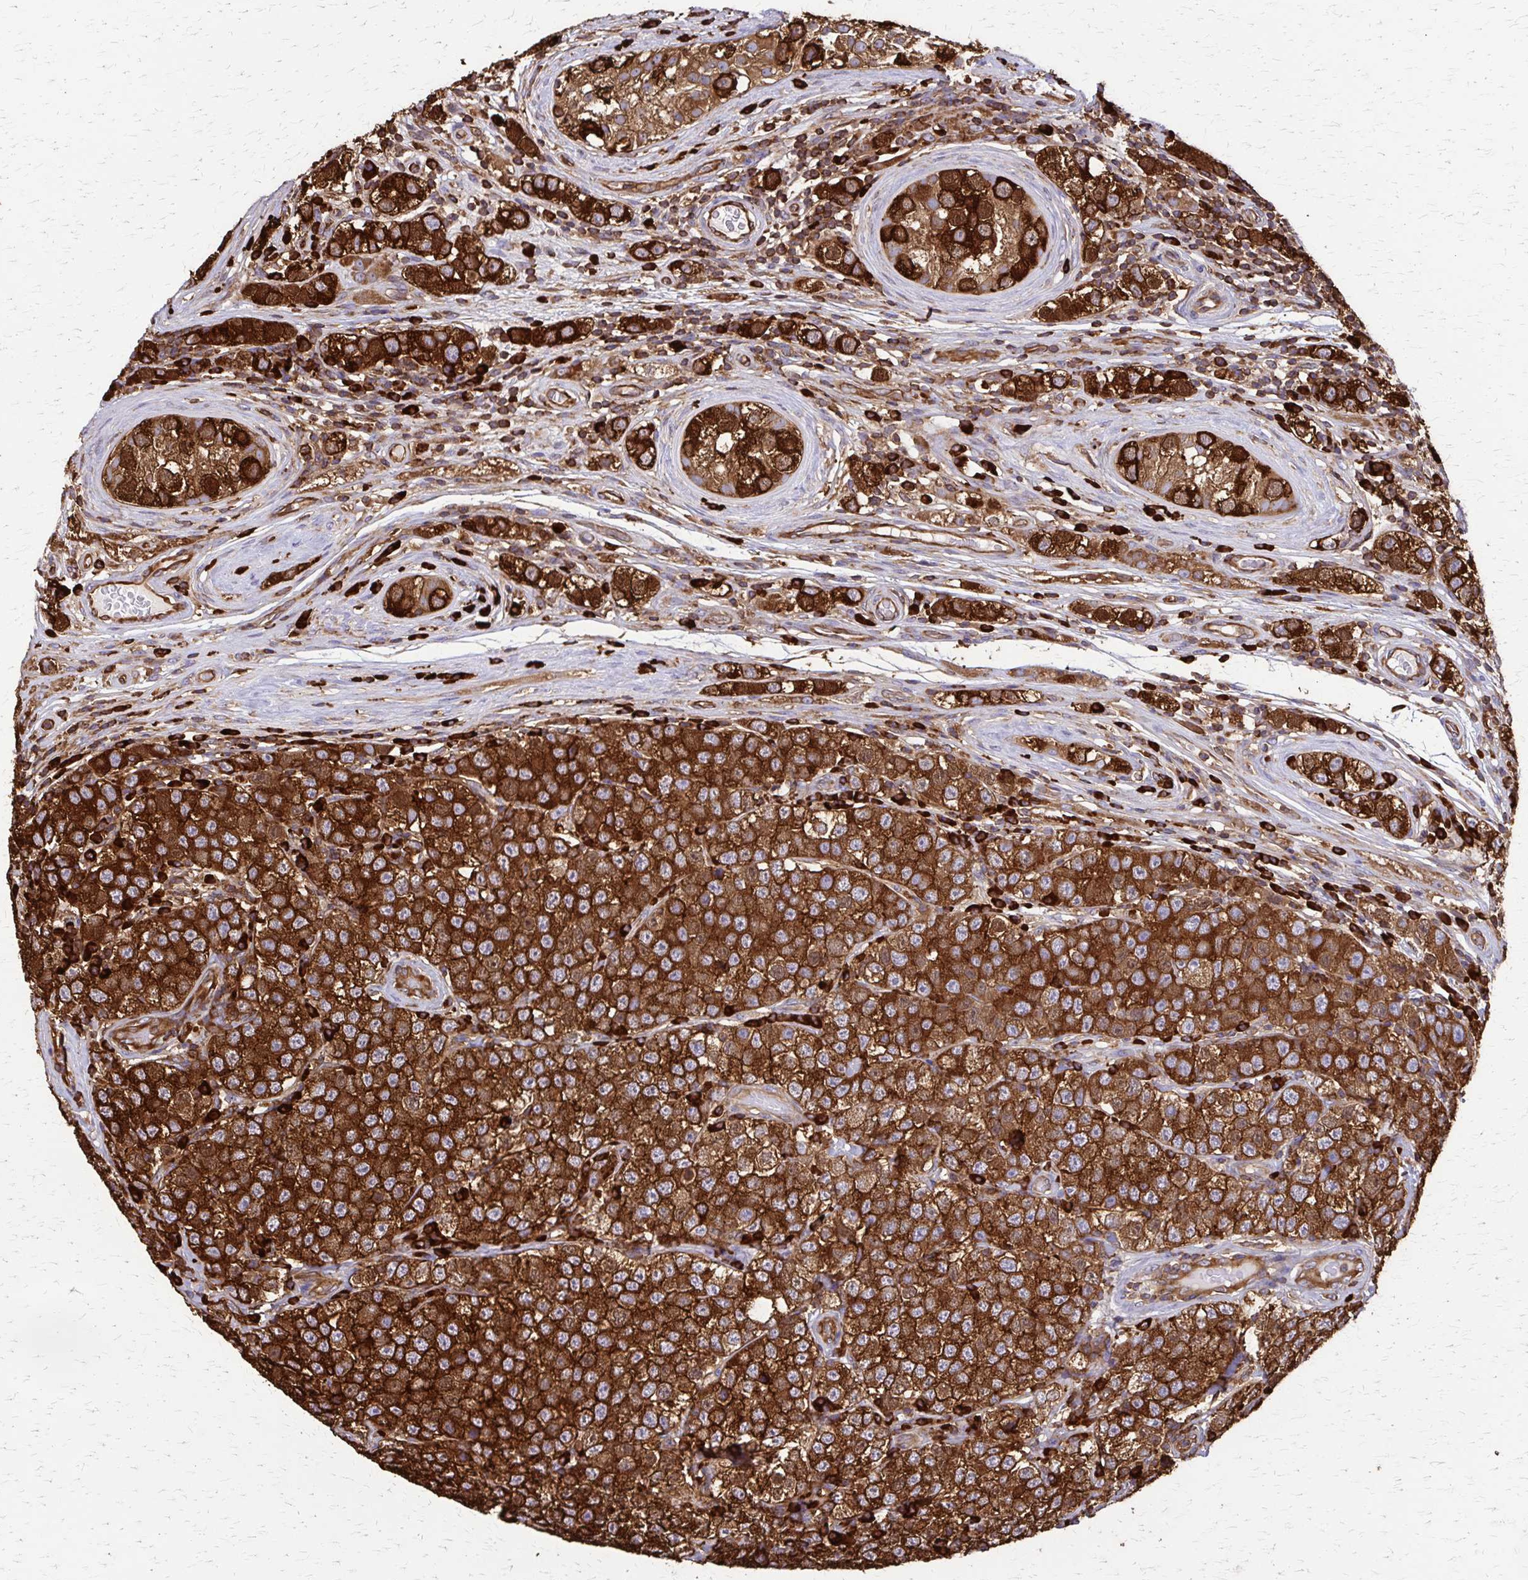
{"staining": {"intensity": "strong", "quantity": ">75%", "location": "cytoplasmic/membranous"}, "tissue": "testis cancer", "cell_type": "Tumor cells", "image_type": "cancer", "snomed": [{"axis": "morphology", "description": "Seminoma, NOS"}, {"axis": "topography", "description": "Testis"}], "caption": "Strong cytoplasmic/membranous staining for a protein is identified in about >75% of tumor cells of seminoma (testis) using IHC.", "gene": "EEF2", "patient": {"sex": "male", "age": 34}}